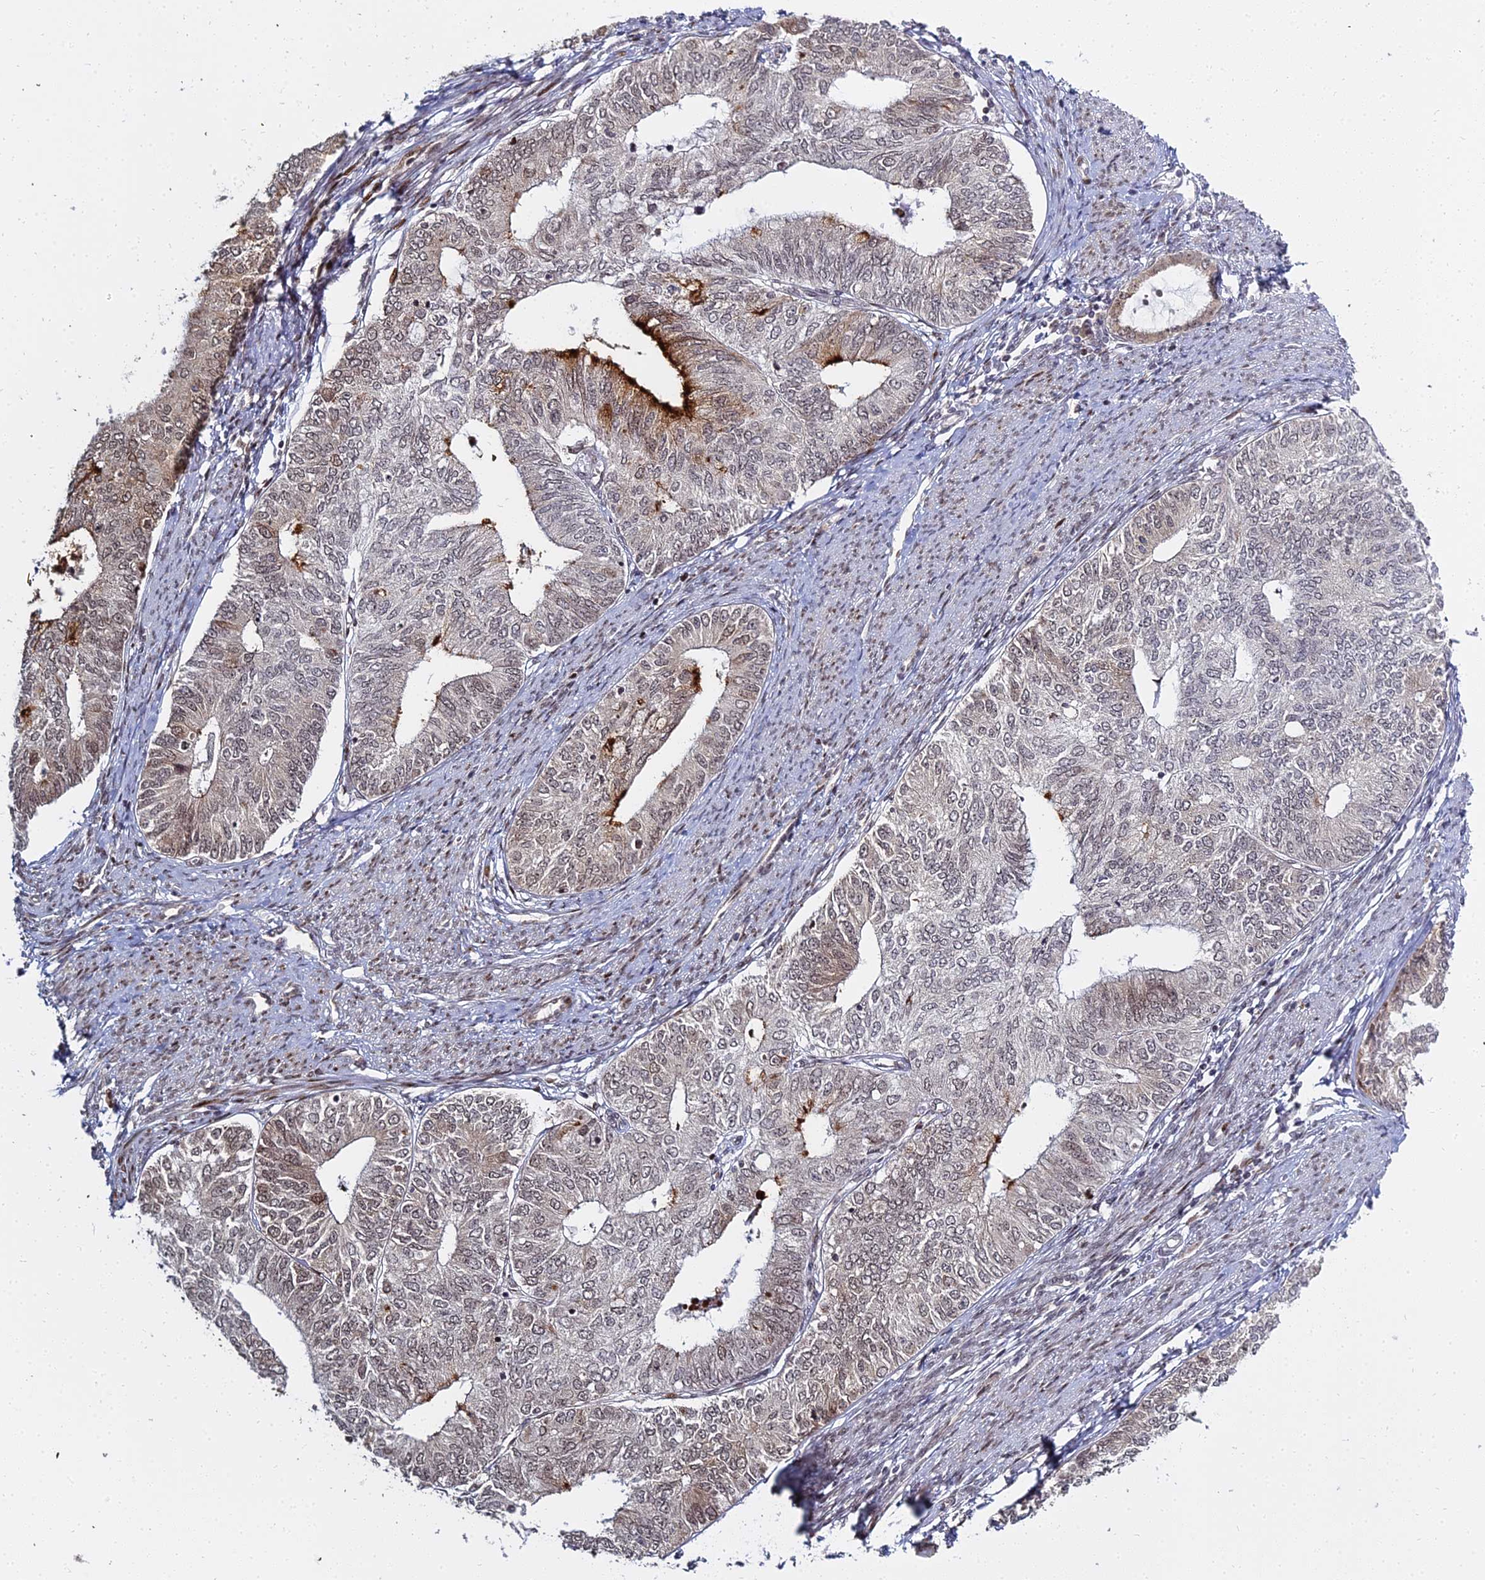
{"staining": {"intensity": "strong", "quantity": "<25%", "location": "cytoplasmic/membranous,nuclear"}, "tissue": "endometrial cancer", "cell_type": "Tumor cells", "image_type": "cancer", "snomed": [{"axis": "morphology", "description": "Adenocarcinoma, NOS"}, {"axis": "topography", "description": "Endometrium"}], "caption": "A brown stain highlights strong cytoplasmic/membranous and nuclear staining of a protein in human endometrial adenocarcinoma tumor cells.", "gene": "ABCA2", "patient": {"sex": "female", "age": 68}}